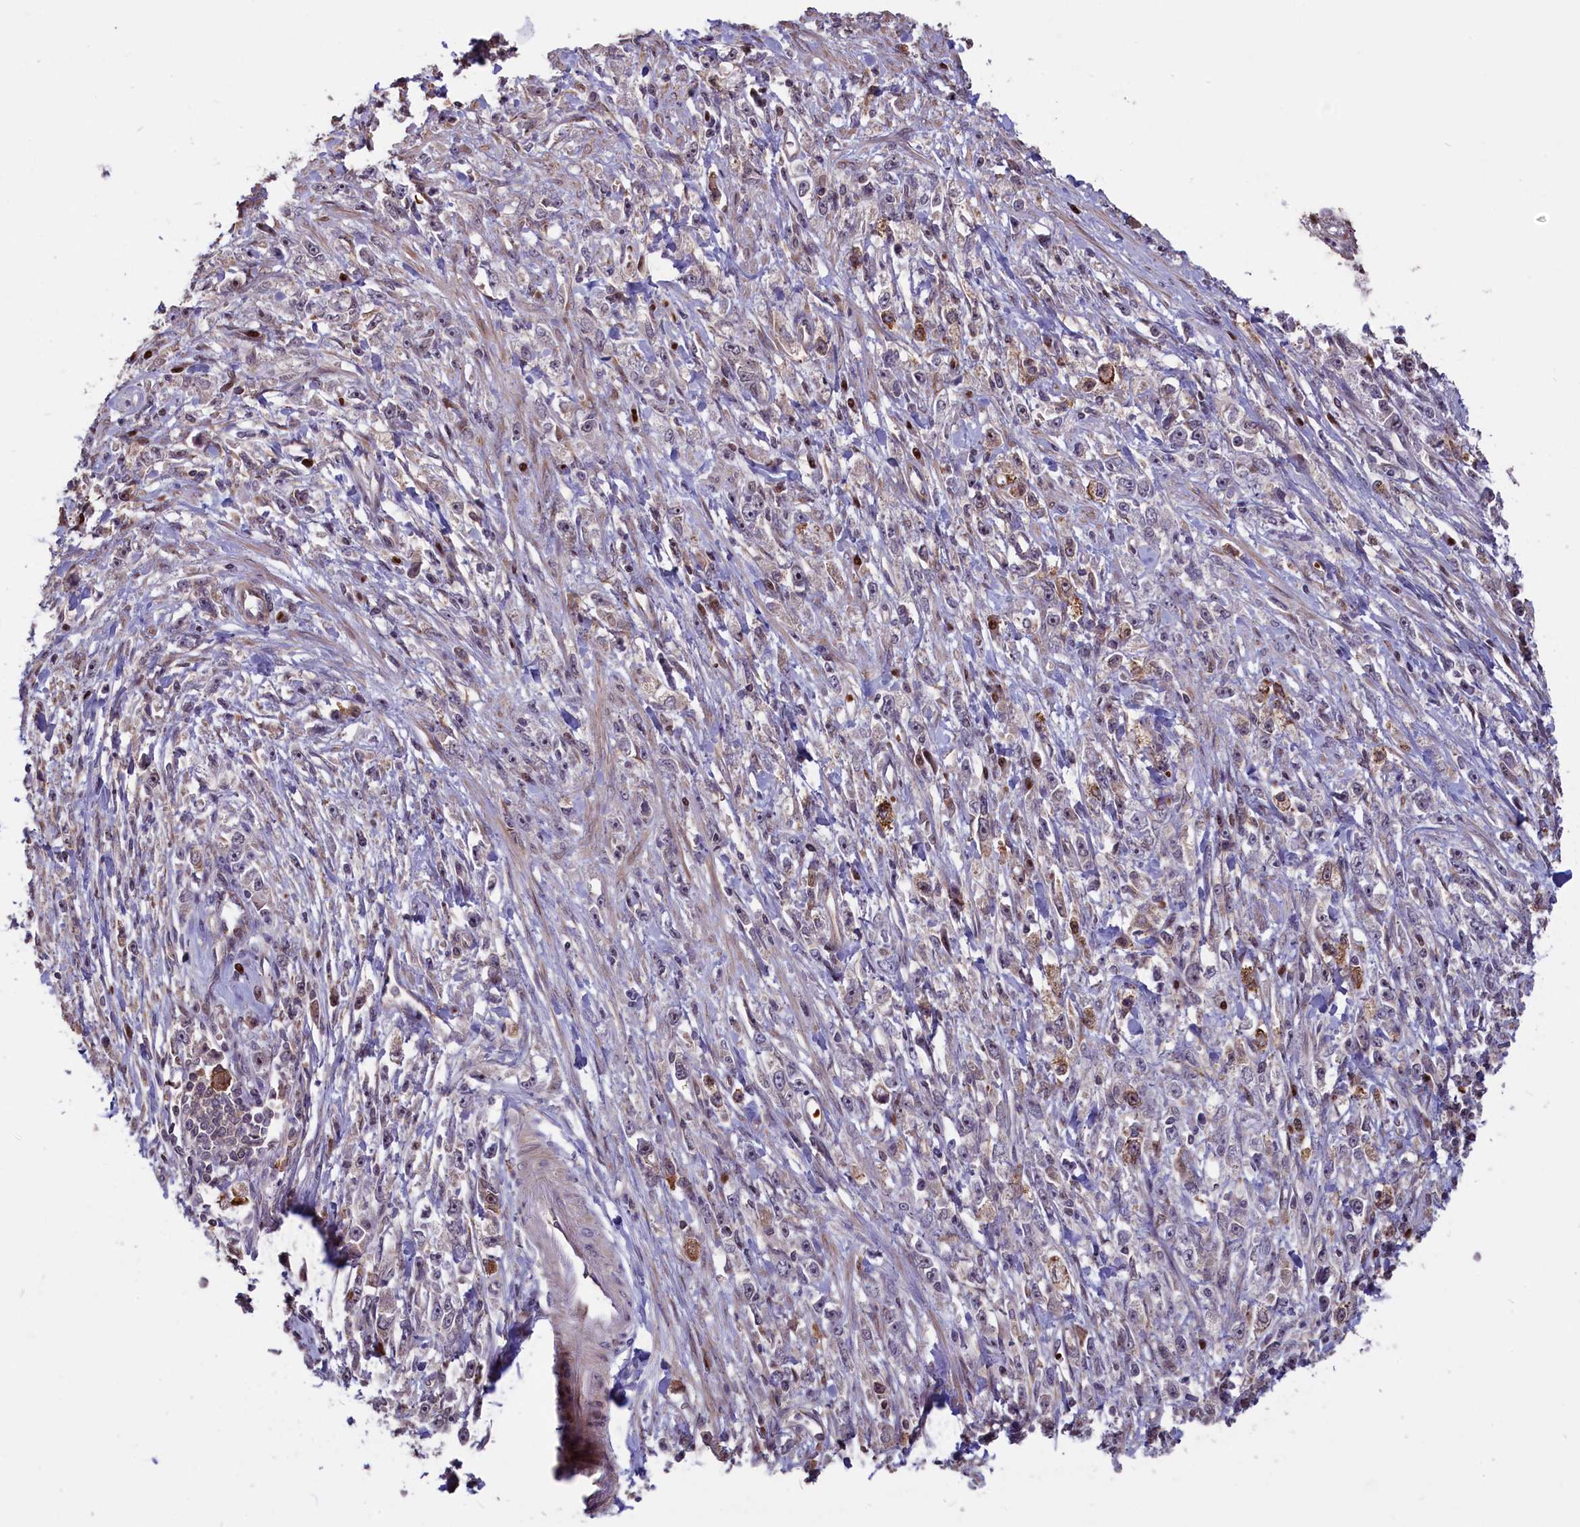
{"staining": {"intensity": "weak", "quantity": "<25%", "location": "nuclear"}, "tissue": "stomach cancer", "cell_type": "Tumor cells", "image_type": "cancer", "snomed": [{"axis": "morphology", "description": "Adenocarcinoma, NOS"}, {"axis": "topography", "description": "Stomach"}], "caption": "Immunohistochemical staining of adenocarcinoma (stomach) demonstrates no significant positivity in tumor cells. Brightfield microscopy of immunohistochemistry (IHC) stained with DAB (3,3'-diaminobenzidine) (brown) and hematoxylin (blue), captured at high magnification.", "gene": "SHFL", "patient": {"sex": "female", "age": 59}}